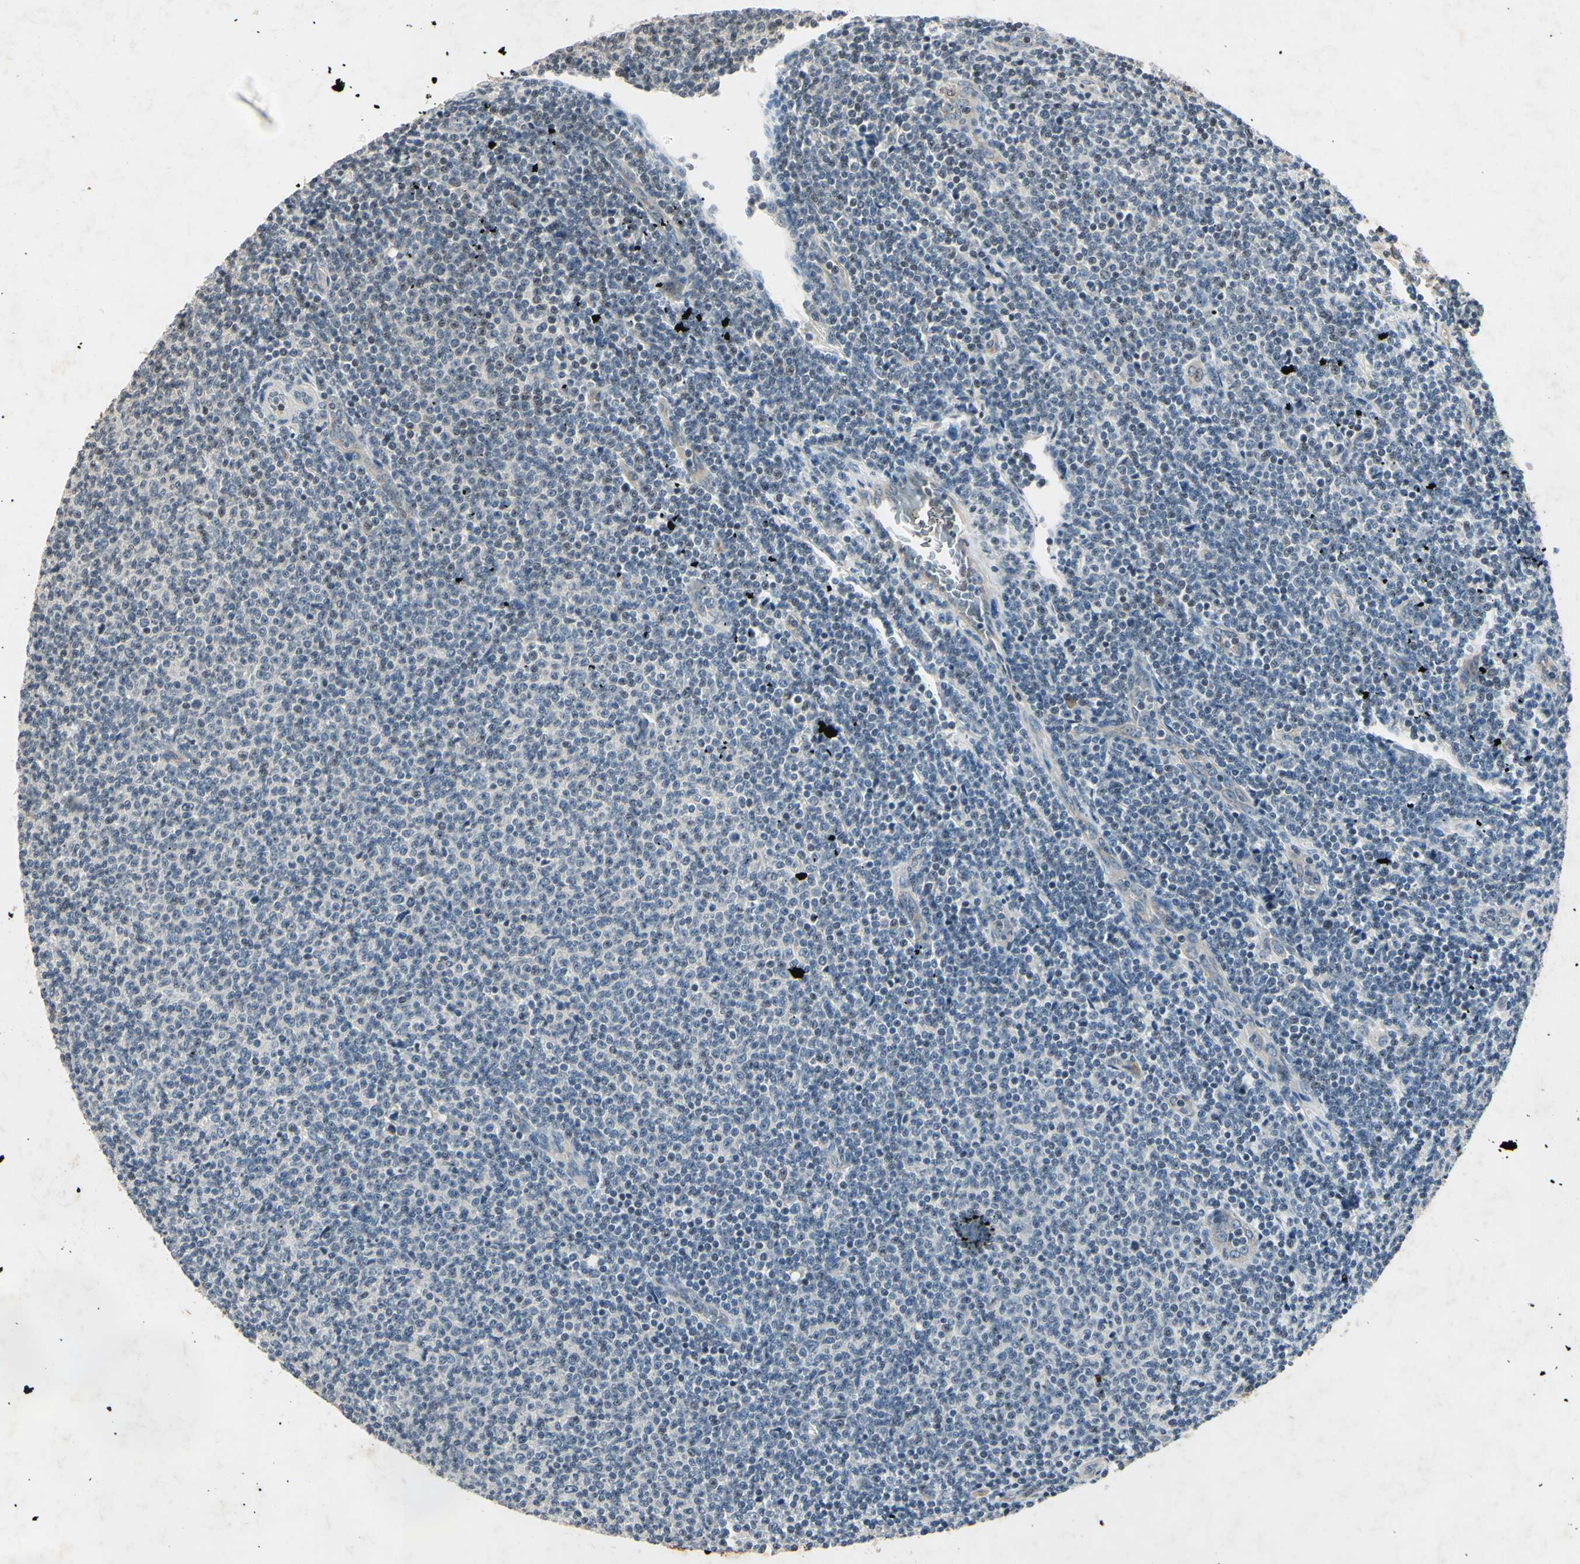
{"staining": {"intensity": "negative", "quantity": "none", "location": "none"}, "tissue": "lymphoma", "cell_type": "Tumor cells", "image_type": "cancer", "snomed": [{"axis": "morphology", "description": "Malignant lymphoma, non-Hodgkin's type, Low grade"}, {"axis": "topography", "description": "Lymph node"}], "caption": "DAB immunohistochemical staining of malignant lymphoma, non-Hodgkin's type (low-grade) reveals no significant expression in tumor cells.", "gene": "AEBP1", "patient": {"sex": "male", "age": 66}}